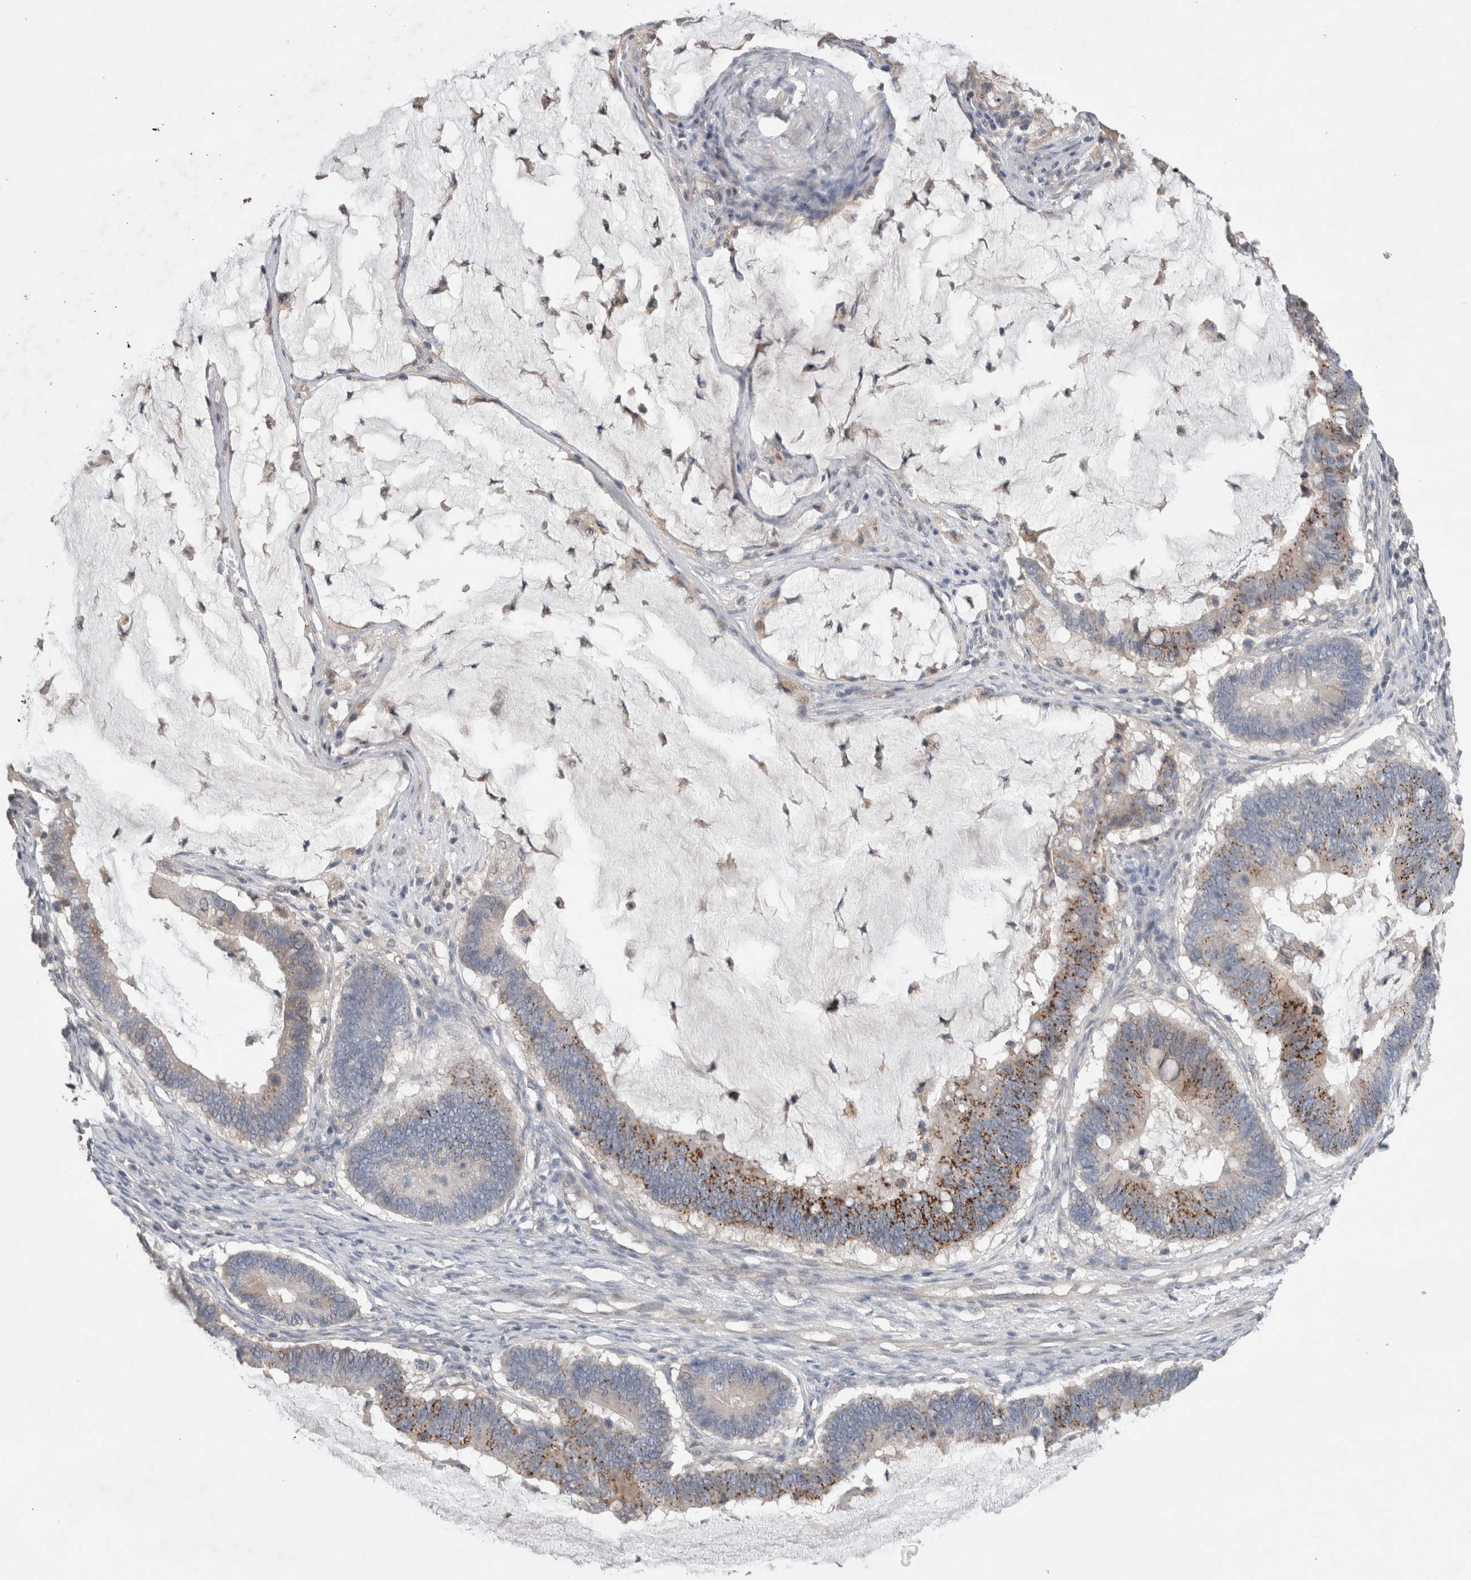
{"staining": {"intensity": "strong", "quantity": "<25%", "location": "cytoplasmic/membranous"}, "tissue": "ovarian cancer", "cell_type": "Tumor cells", "image_type": "cancer", "snomed": [{"axis": "morphology", "description": "Cystadenocarcinoma, mucinous, NOS"}, {"axis": "topography", "description": "Ovary"}], "caption": "Protein expression analysis of human ovarian cancer reveals strong cytoplasmic/membranous expression in approximately <25% of tumor cells.", "gene": "TRIM5", "patient": {"sex": "female", "age": 61}}